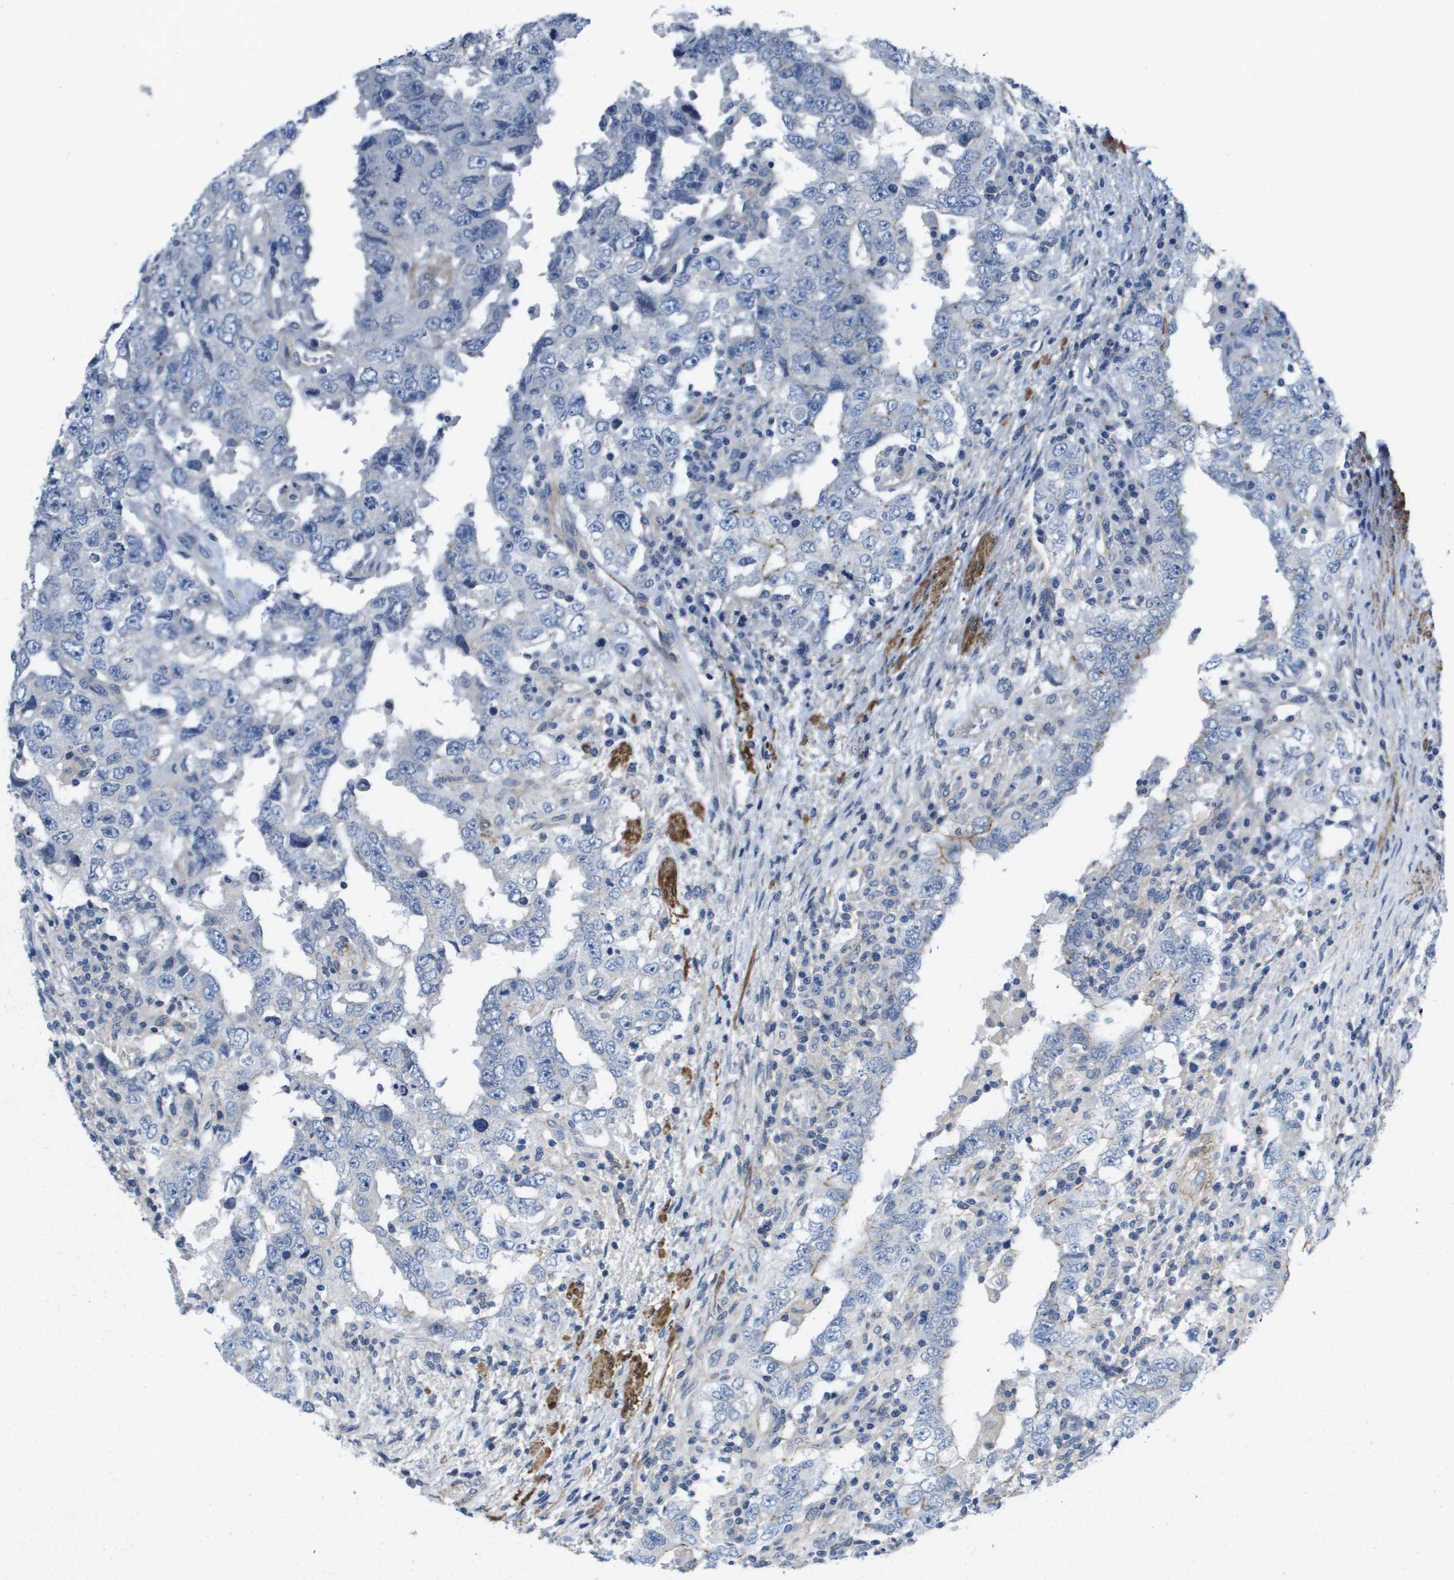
{"staining": {"intensity": "negative", "quantity": "none", "location": "none"}, "tissue": "testis cancer", "cell_type": "Tumor cells", "image_type": "cancer", "snomed": [{"axis": "morphology", "description": "Carcinoma, Embryonal, NOS"}, {"axis": "topography", "description": "Testis"}], "caption": "High power microscopy image of an immunohistochemistry micrograph of testis cancer, revealing no significant expression in tumor cells.", "gene": "LPP", "patient": {"sex": "male", "age": 26}}